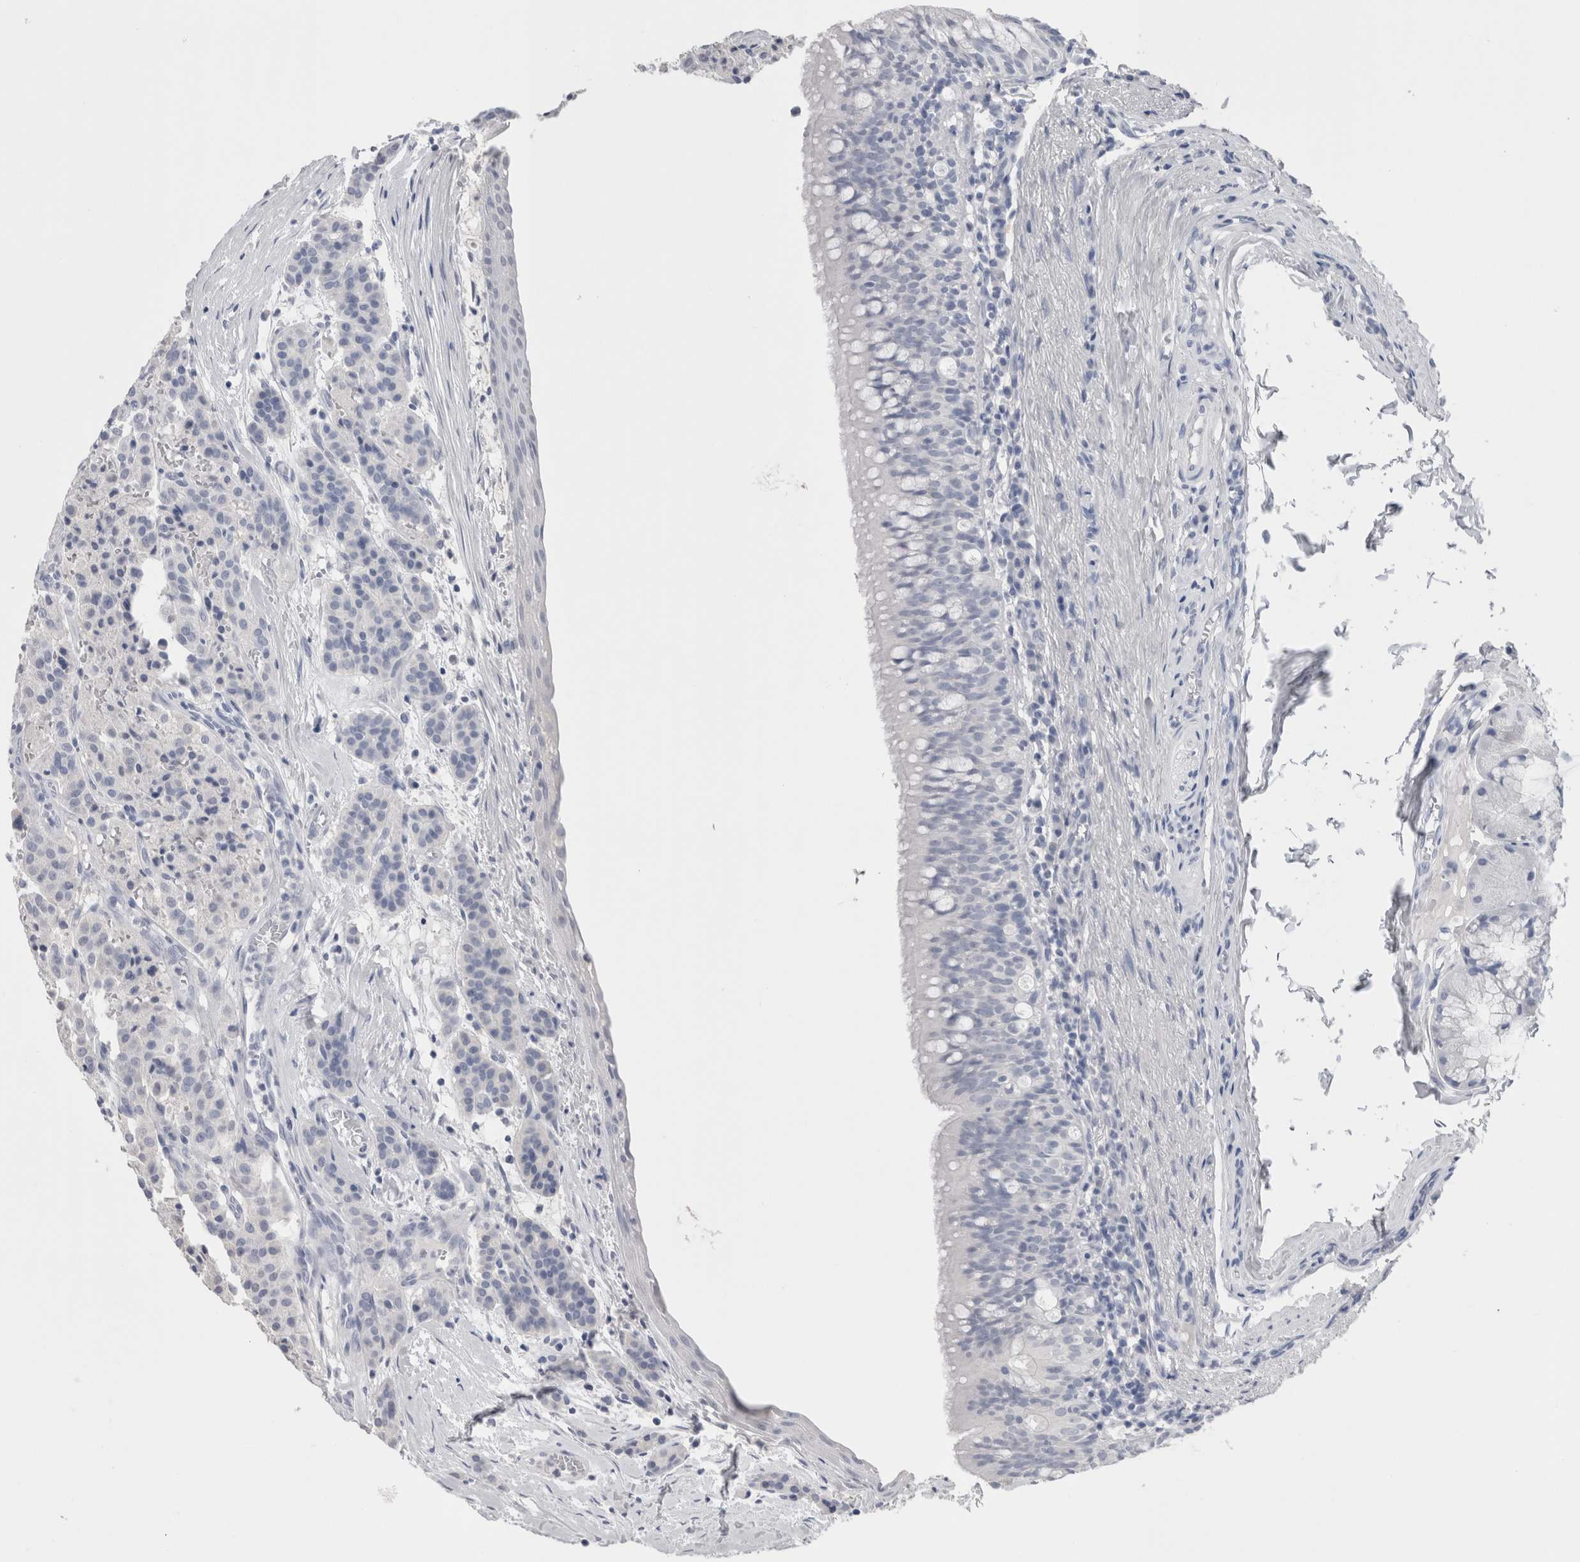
{"staining": {"intensity": "negative", "quantity": "none", "location": "none"}, "tissue": "carcinoid", "cell_type": "Tumor cells", "image_type": "cancer", "snomed": [{"axis": "morphology", "description": "Carcinoid, malignant, NOS"}, {"axis": "topography", "description": "Lung"}], "caption": "IHC of malignant carcinoid shows no expression in tumor cells.", "gene": "CA8", "patient": {"sex": "male", "age": 30}}